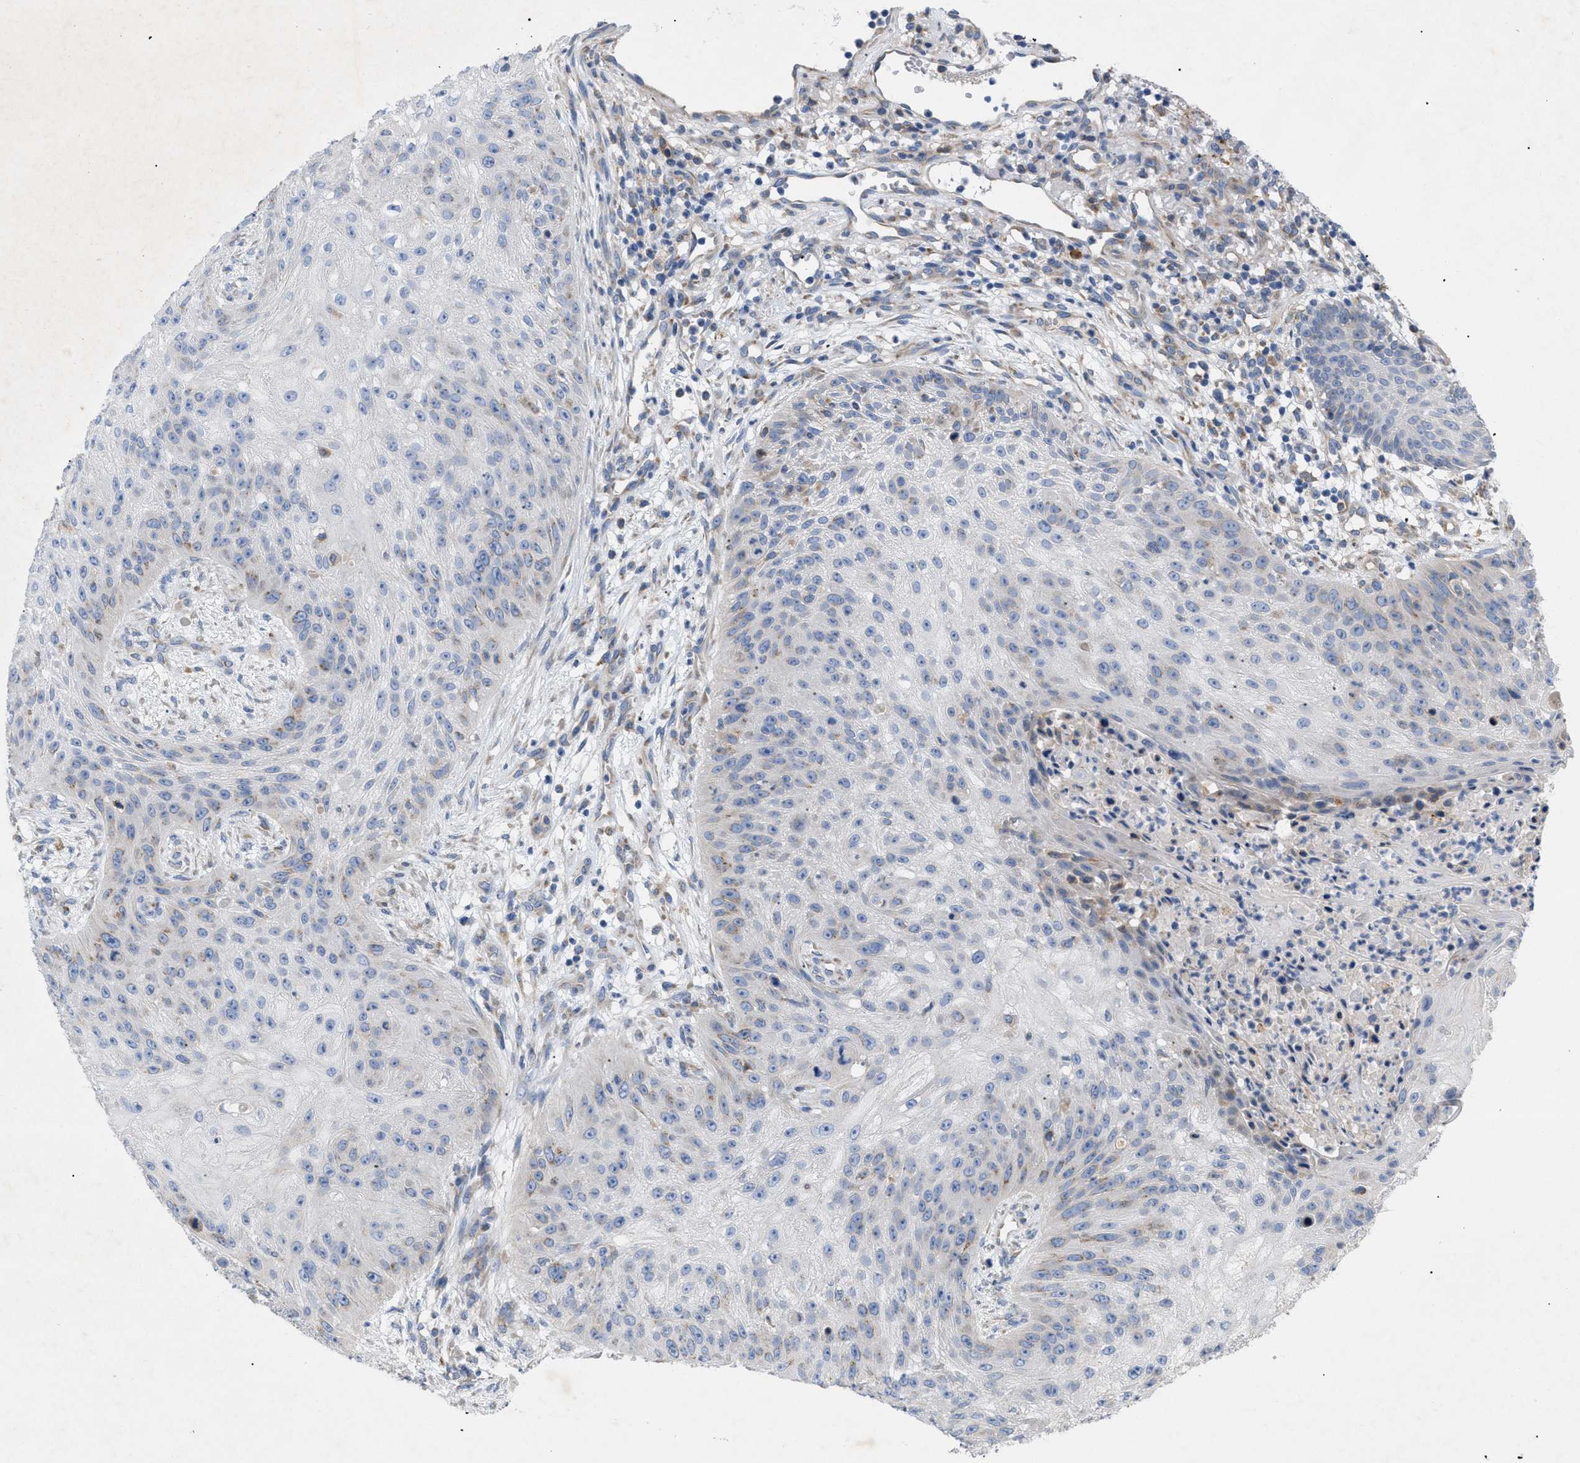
{"staining": {"intensity": "negative", "quantity": "none", "location": "none"}, "tissue": "skin cancer", "cell_type": "Tumor cells", "image_type": "cancer", "snomed": [{"axis": "morphology", "description": "Squamous cell carcinoma, NOS"}, {"axis": "topography", "description": "Skin"}], "caption": "Skin cancer stained for a protein using immunohistochemistry (IHC) exhibits no staining tumor cells.", "gene": "SLC50A1", "patient": {"sex": "female", "age": 80}}